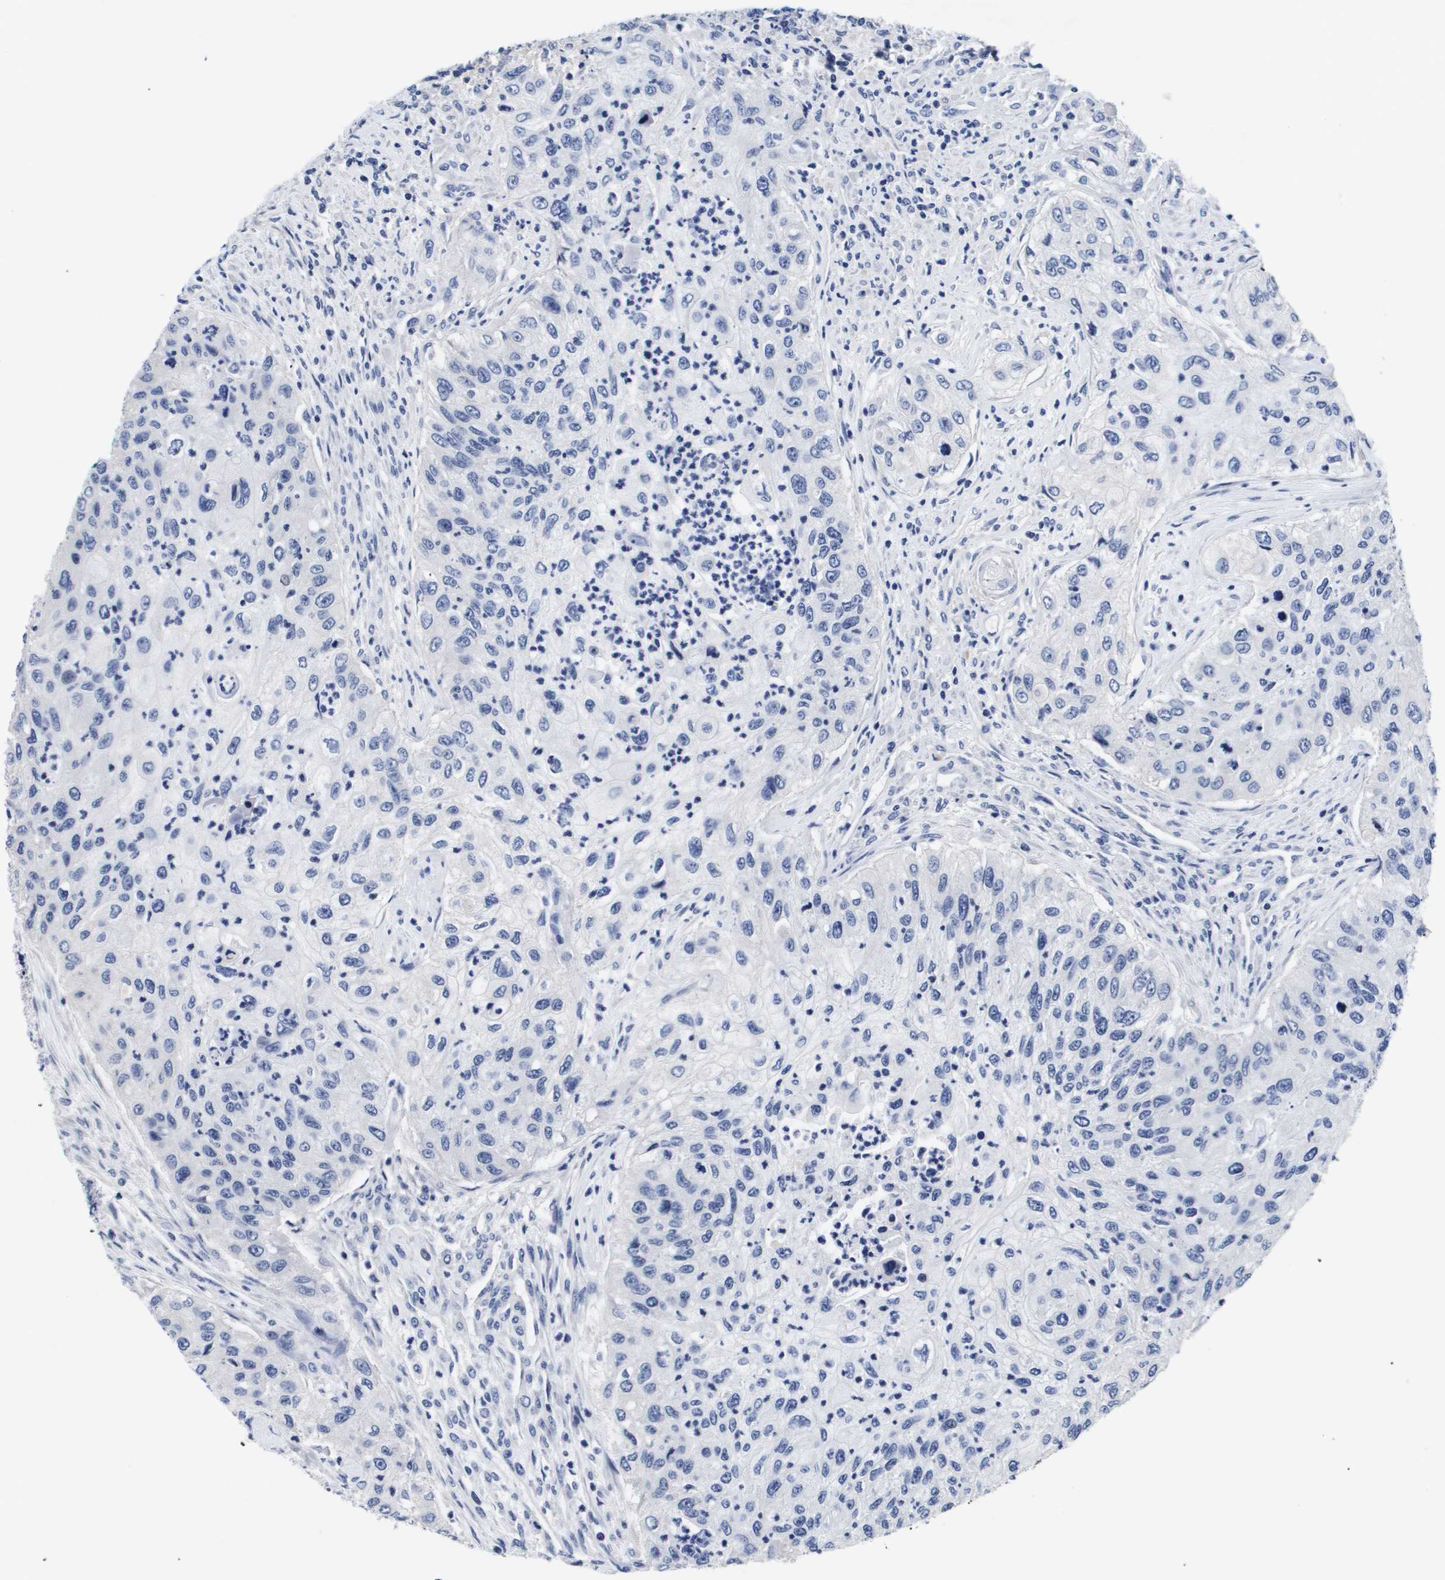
{"staining": {"intensity": "negative", "quantity": "none", "location": "none"}, "tissue": "urothelial cancer", "cell_type": "Tumor cells", "image_type": "cancer", "snomed": [{"axis": "morphology", "description": "Urothelial carcinoma, High grade"}, {"axis": "topography", "description": "Urinary bladder"}], "caption": "Micrograph shows no significant protein expression in tumor cells of urothelial cancer.", "gene": "ATP6V0A4", "patient": {"sex": "female", "age": 60}}